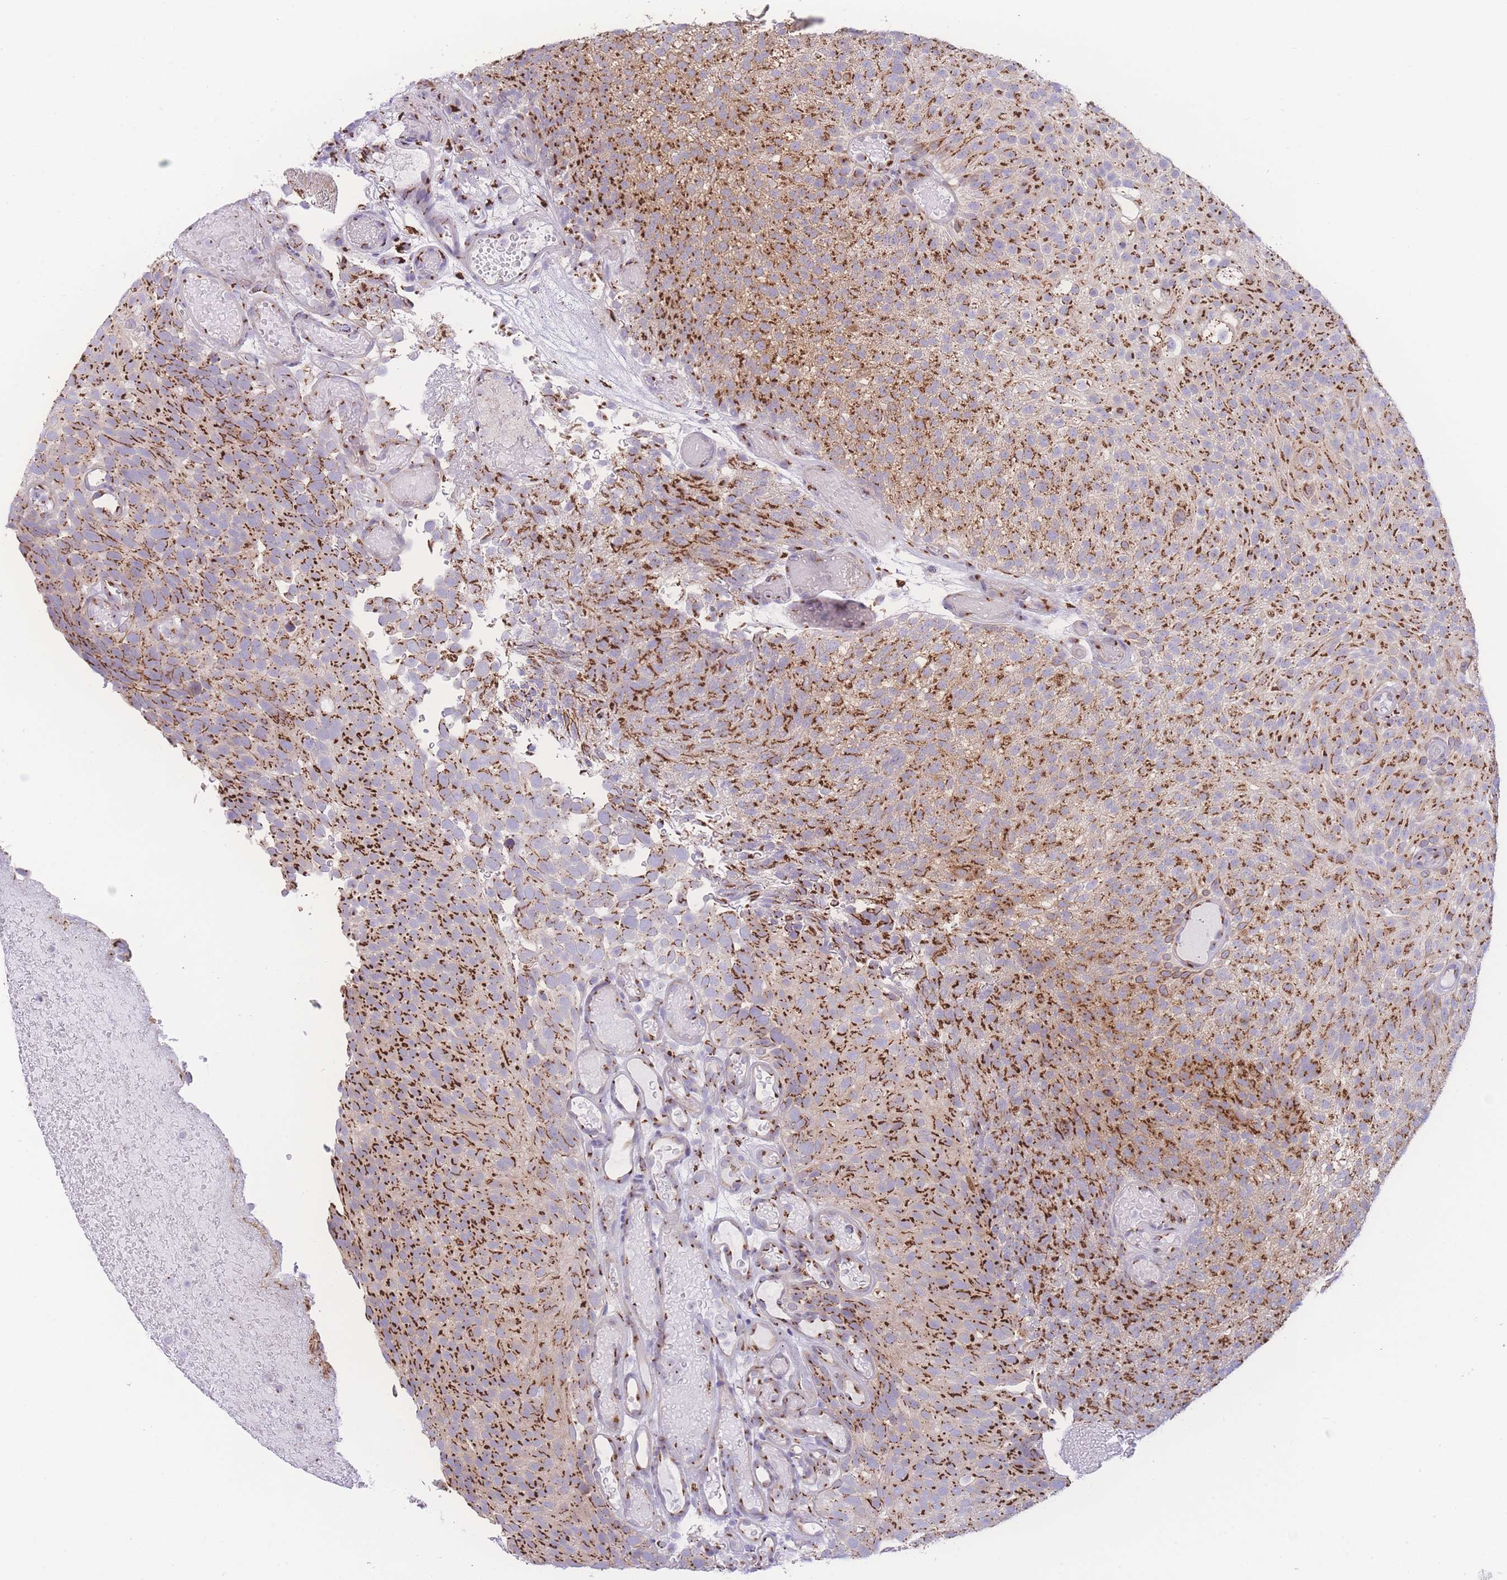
{"staining": {"intensity": "strong", "quantity": ">75%", "location": "cytoplasmic/membranous"}, "tissue": "urothelial cancer", "cell_type": "Tumor cells", "image_type": "cancer", "snomed": [{"axis": "morphology", "description": "Urothelial carcinoma, Low grade"}, {"axis": "topography", "description": "Urinary bladder"}], "caption": "Immunohistochemistry staining of urothelial cancer, which demonstrates high levels of strong cytoplasmic/membranous staining in approximately >75% of tumor cells indicating strong cytoplasmic/membranous protein staining. The staining was performed using DAB (brown) for protein detection and nuclei were counterstained in hematoxylin (blue).", "gene": "GOLM2", "patient": {"sex": "male", "age": 78}}